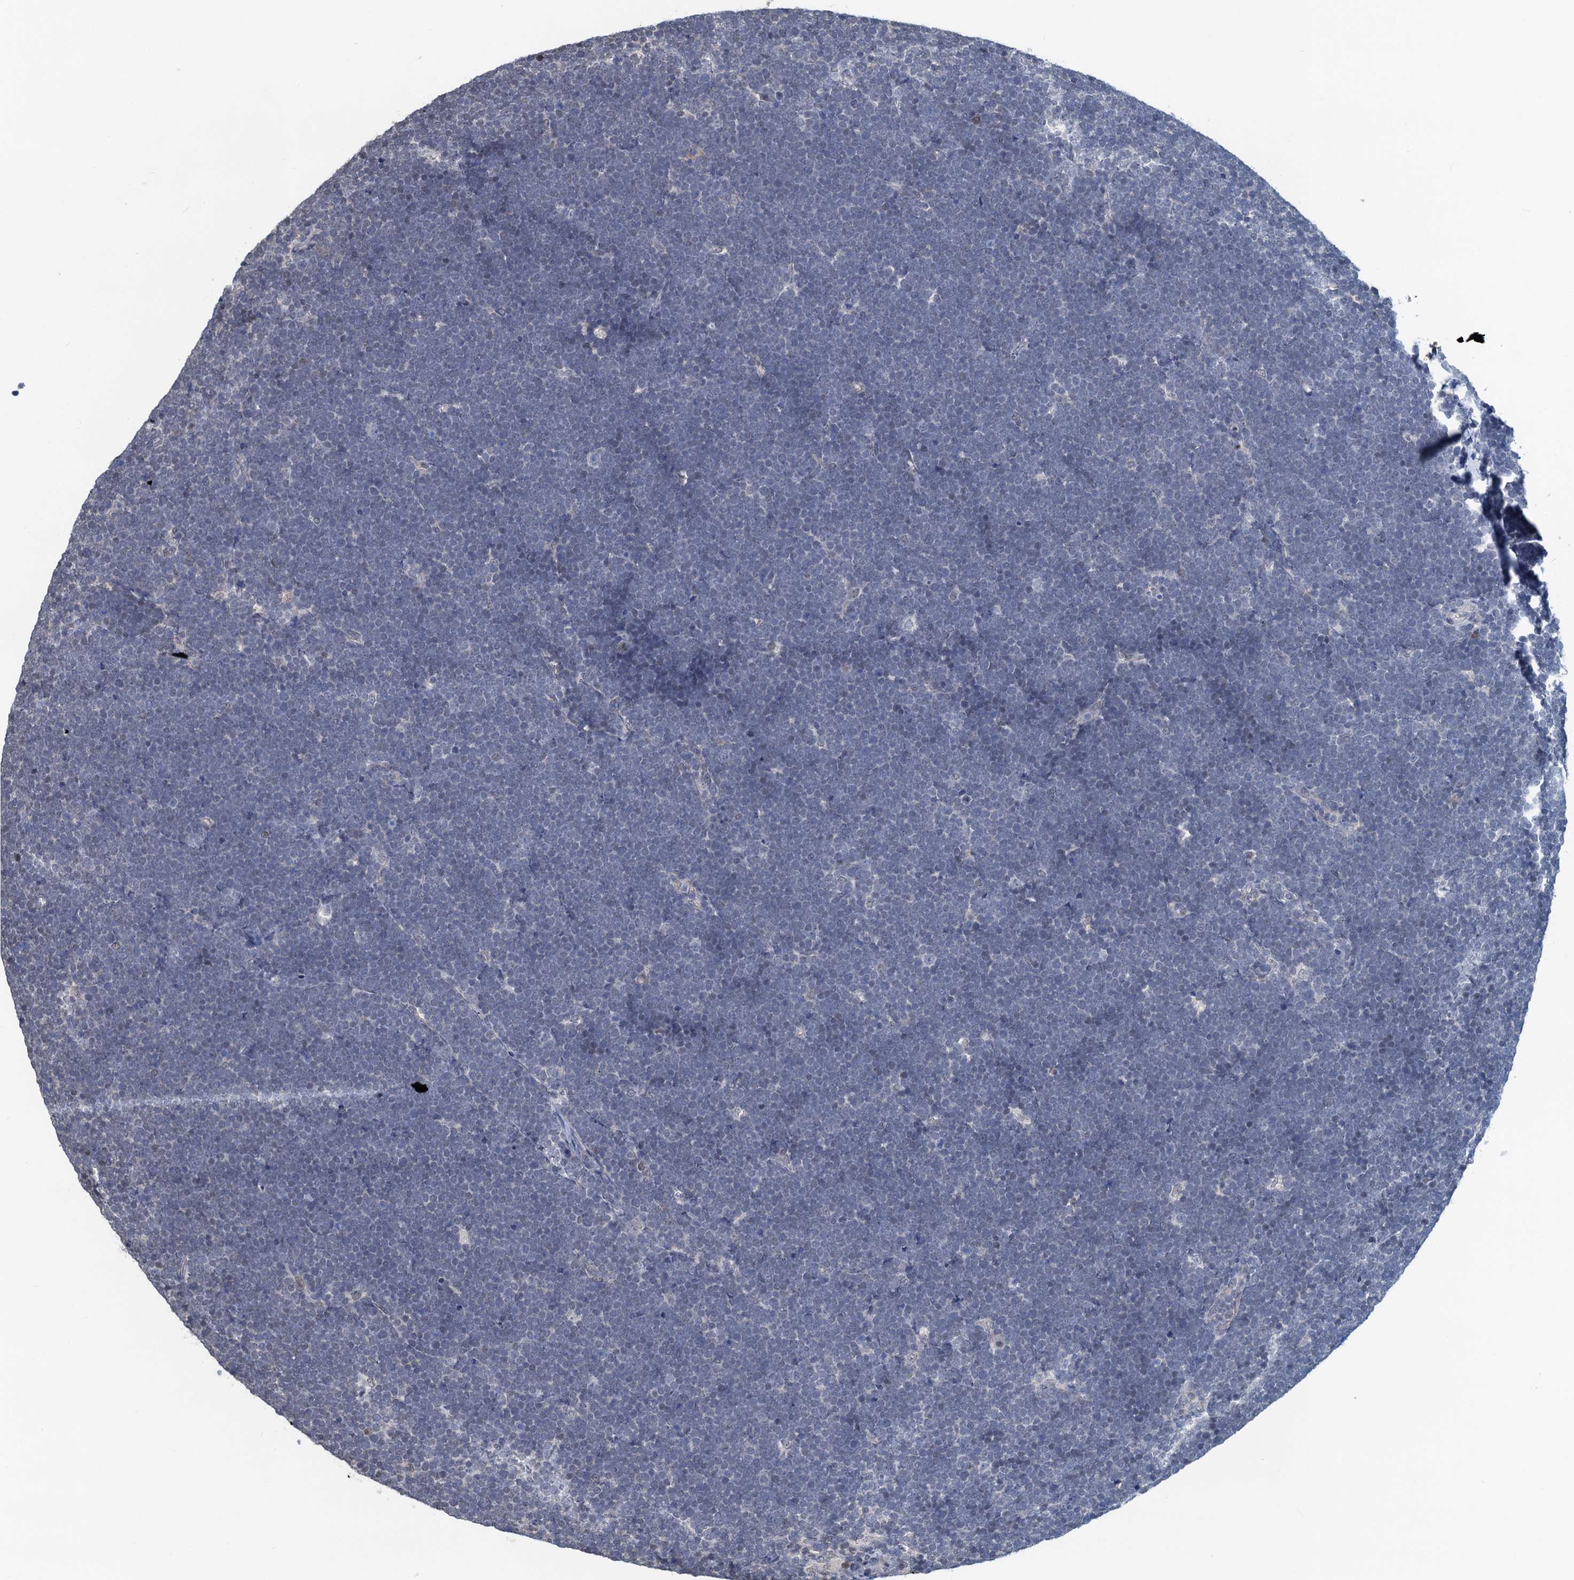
{"staining": {"intensity": "negative", "quantity": "none", "location": "none"}, "tissue": "lymphoma", "cell_type": "Tumor cells", "image_type": "cancer", "snomed": [{"axis": "morphology", "description": "Malignant lymphoma, non-Hodgkin's type, High grade"}, {"axis": "topography", "description": "Lymph node"}], "caption": "The image shows no significant positivity in tumor cells of high-grade malignant lymphoma, non-Hodgkin's type. (Immunohistochemistry (ihc), brightfield microscopy, high magnification).", "gene": "RTKN2", "patient": {"sex": "male", "age": 13}}